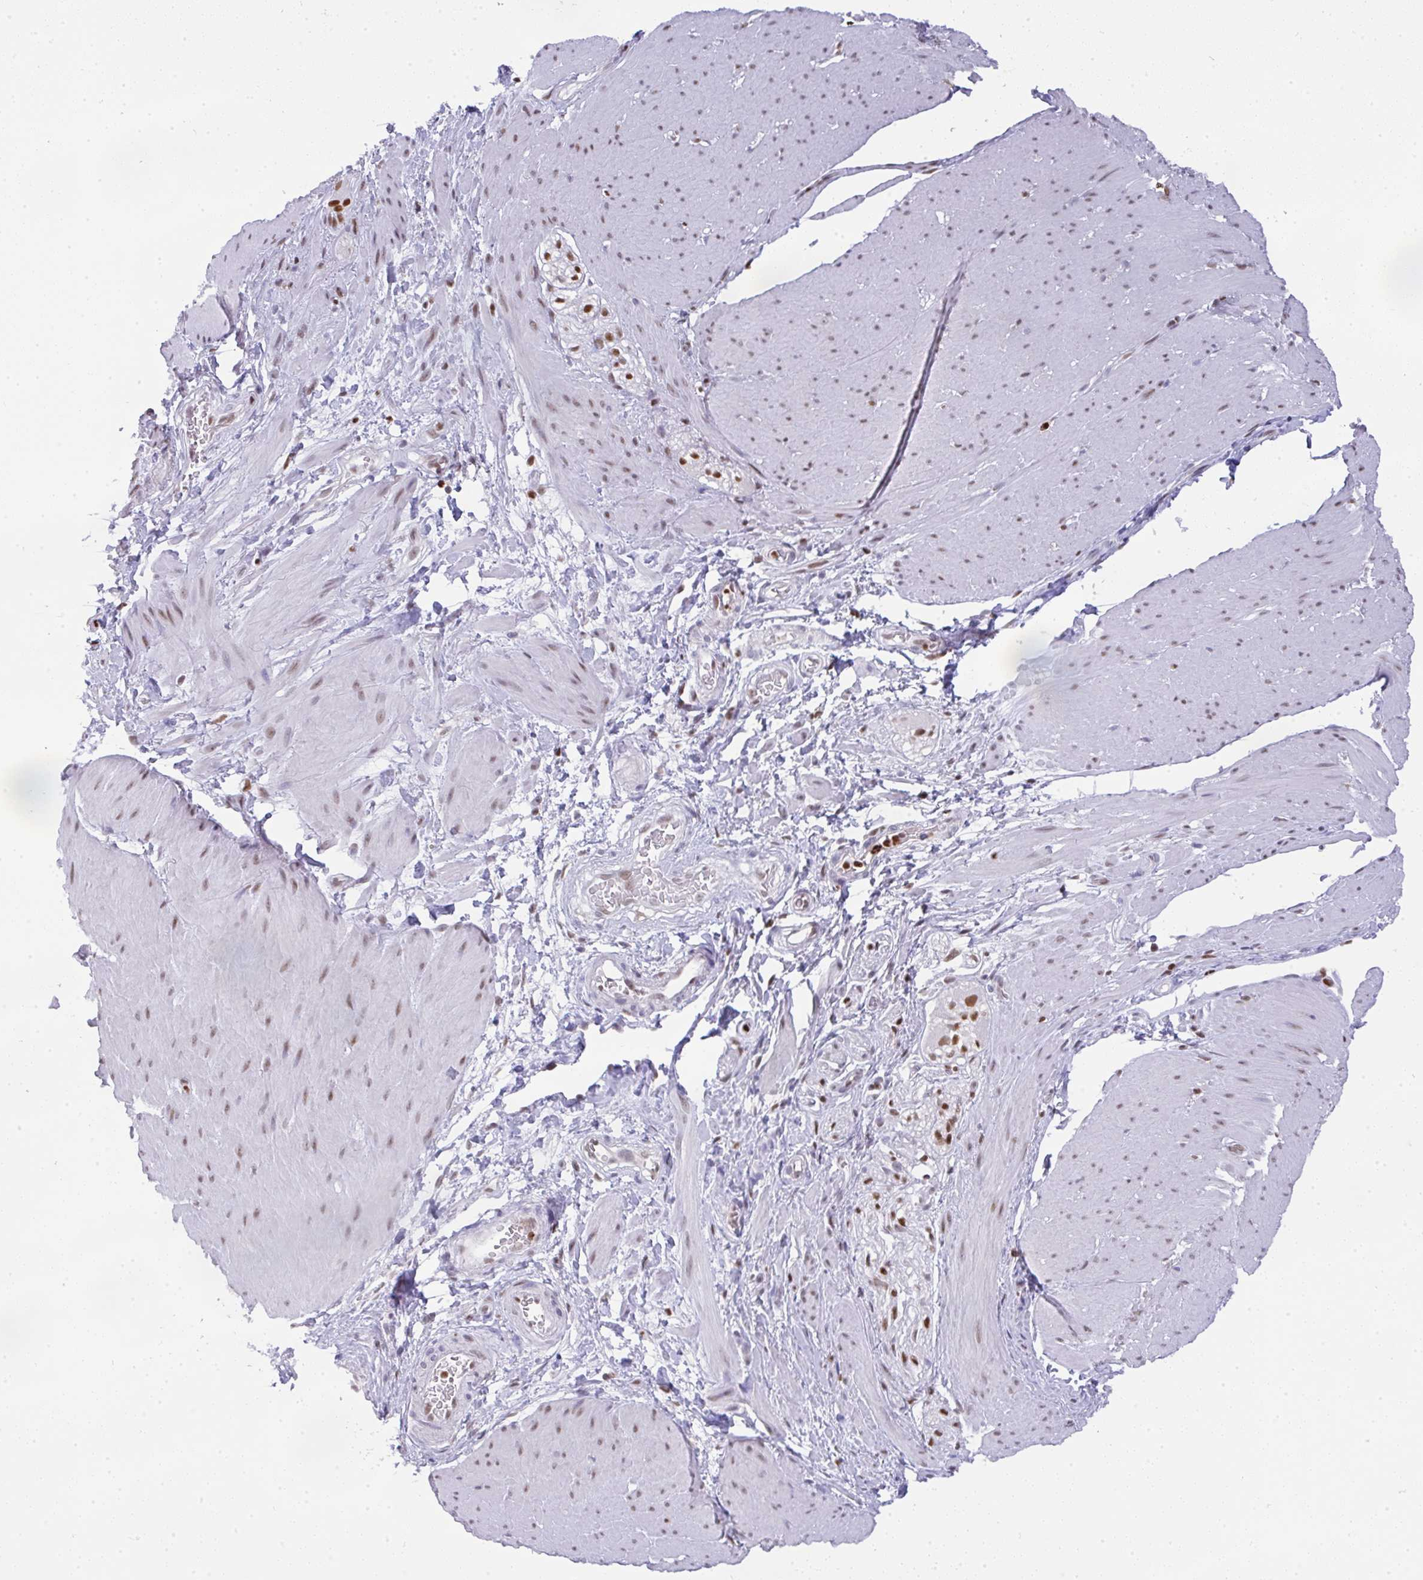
{"staining": {"intensity": "weak", "quantity": "25%-75%", "location": "nuclear"}, "tissue": "smooth muscle", "cell_type": "Smooth muscle cells", "image_type": "normal", "snomed": [{"axis": "morphology", "description": "Normal tissue, NOS"}, {"axis": "topography", "description": "Smooth muscle"}, {"axis": "topography", "description": "Rectum"}], "caption": "Human smooth muscle stained for a protein (brown) reveals weak nuclear positive staining in about 25%-75% of smooth muscle cells.", "gene": "BBX", "patient": {"sex": "male", "age": 53}}